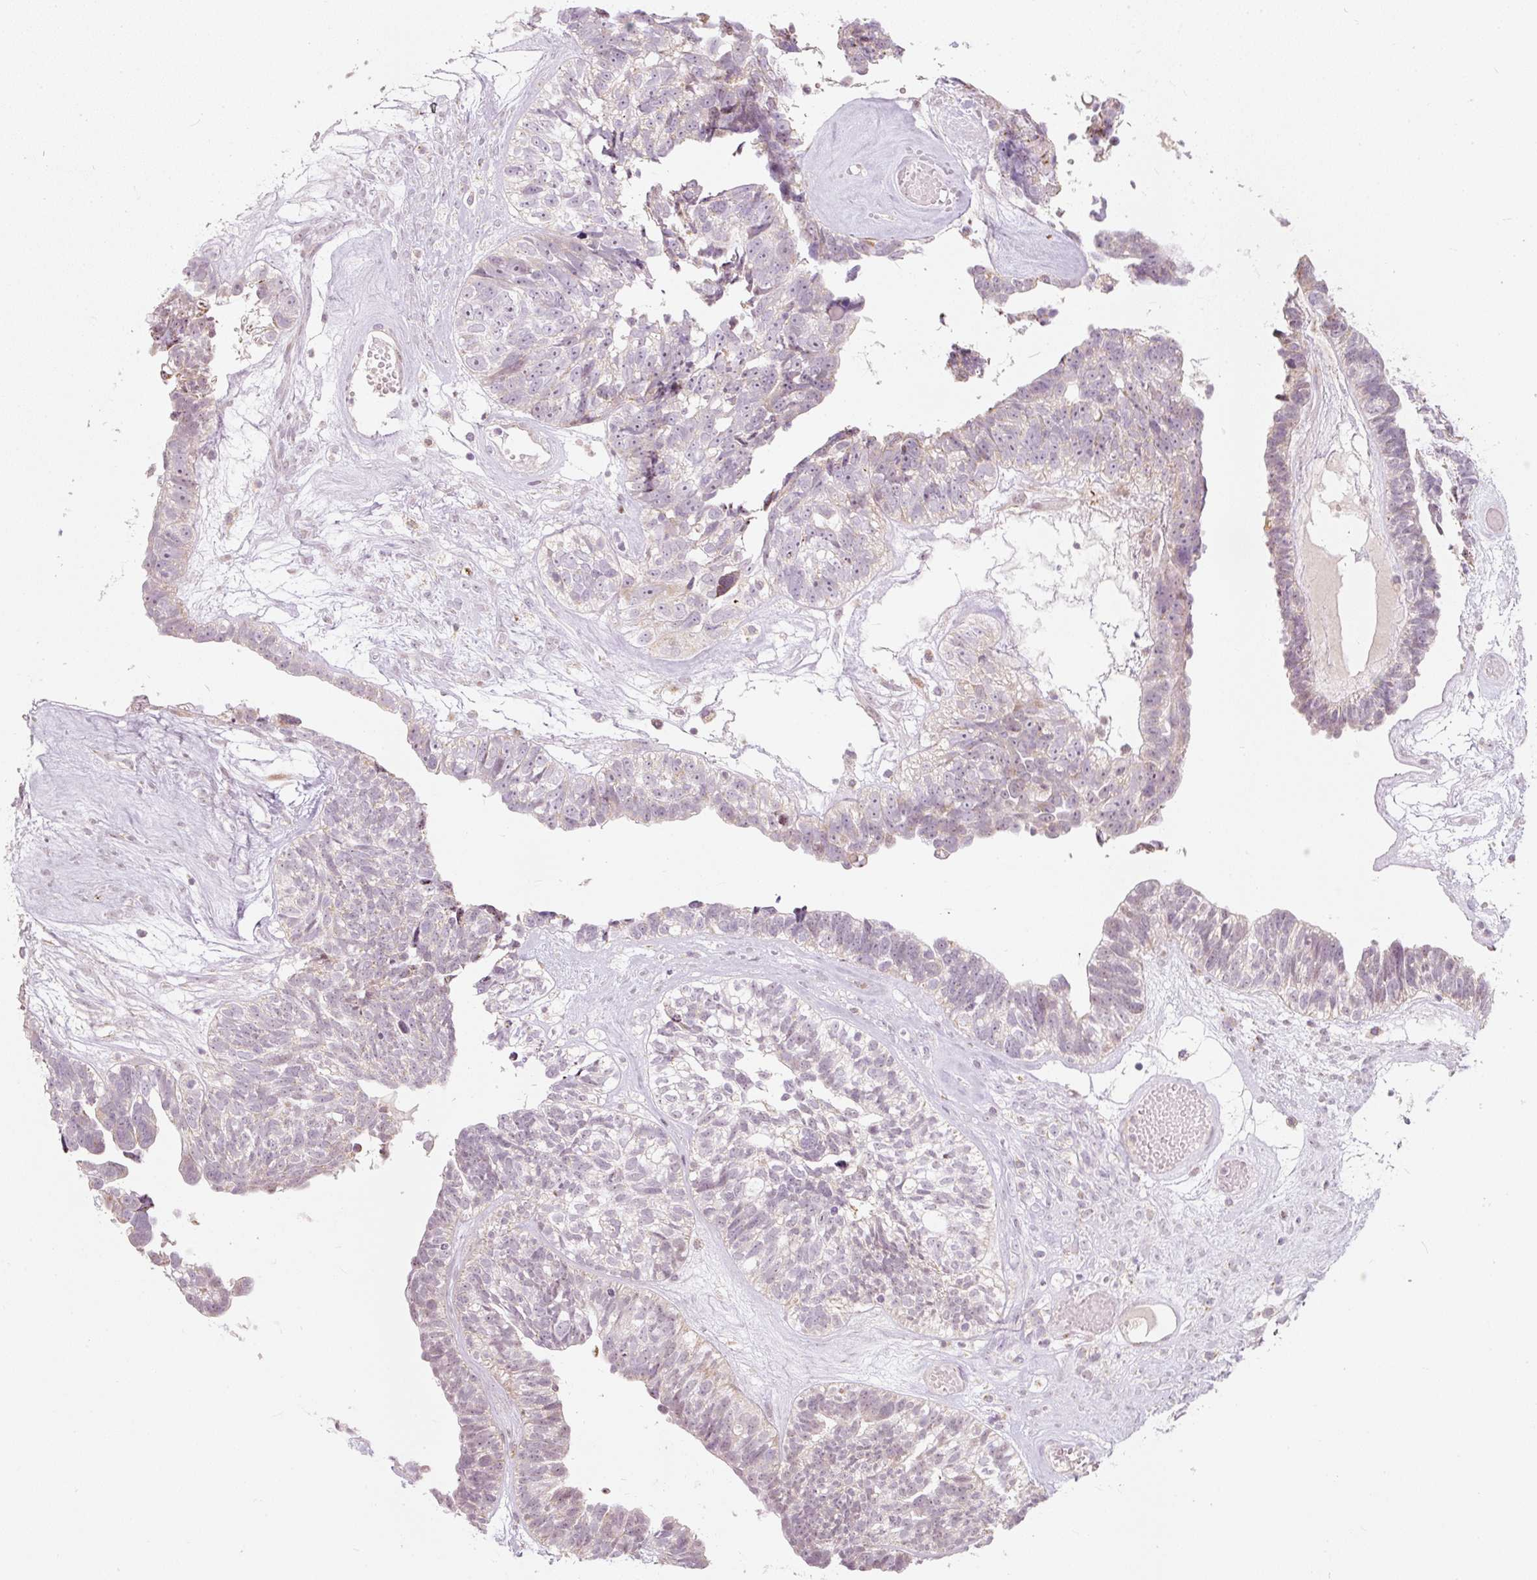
{"staining": {"intensity": "negative", "quantity": "none", "location": "none"}, "tissue": "ovarian cancer", "cell_type": "Tumor cells", "image_type": "cancer", "snomed": [{"axis": "morphology", "description": "Cystadenocarcinoma, serous, NOS"}, {"axis": "topography", "description": "Ovary"}], "caption": "A high-resolution image shows IHC staining of ovarian serous cystadenocarcinoma, which exhibits no significant staining in tumor cells.", "gene": "RNF39", "patient": {"sex": "female", "age": 79}}